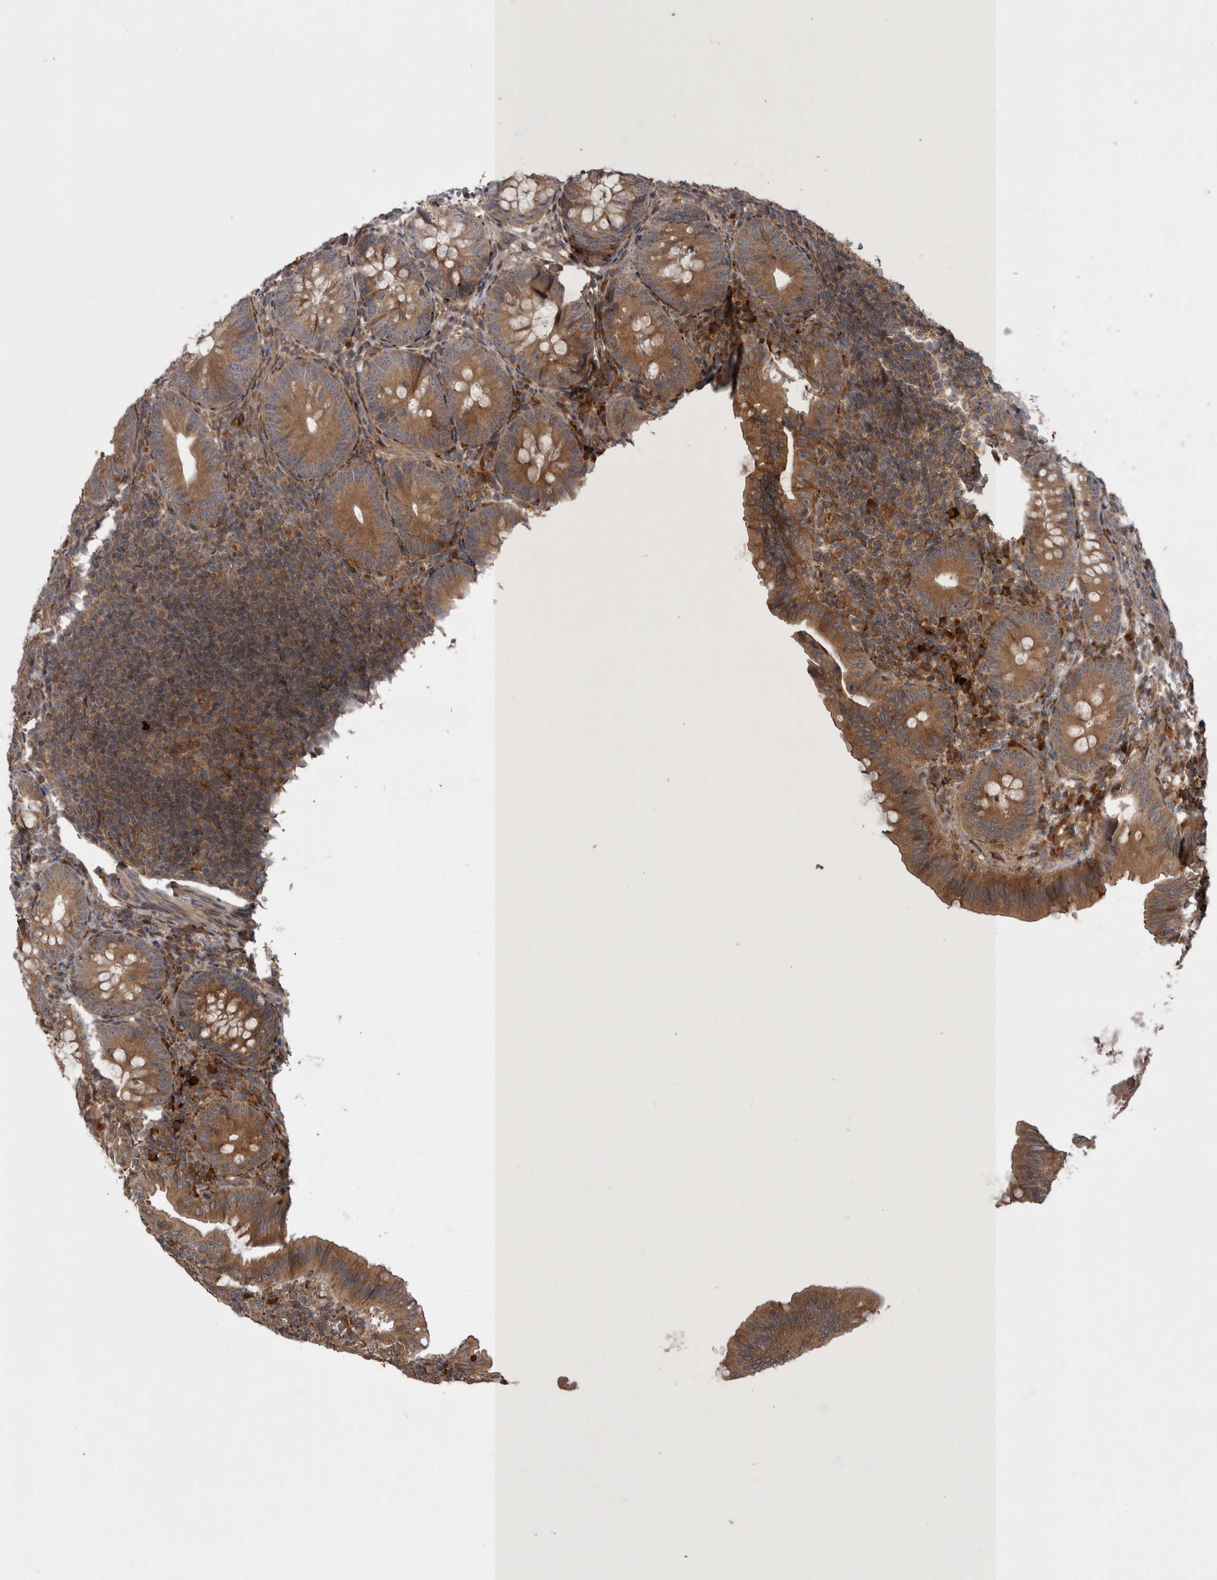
{"staining": {"intensity": "moderate", "quantity": ">75%", "location": "cytoplasmic/membranous"}, "tissue": "appendix", "cell_type": "Glandular cells", "image_type": "normal", "snomed": [{"axis": "morphology", "description": "Normal tissue, NOS"}, {"axis": "topography", "description": "Appendix"}], "caption": "Appendix stained with IHC demonstrates moderate cytoplasmic/membranous positivity in approximately >75% of glandular cells.", "gene": "RAB3GAP2", "patient": {"sex": "male", "age": 1}}